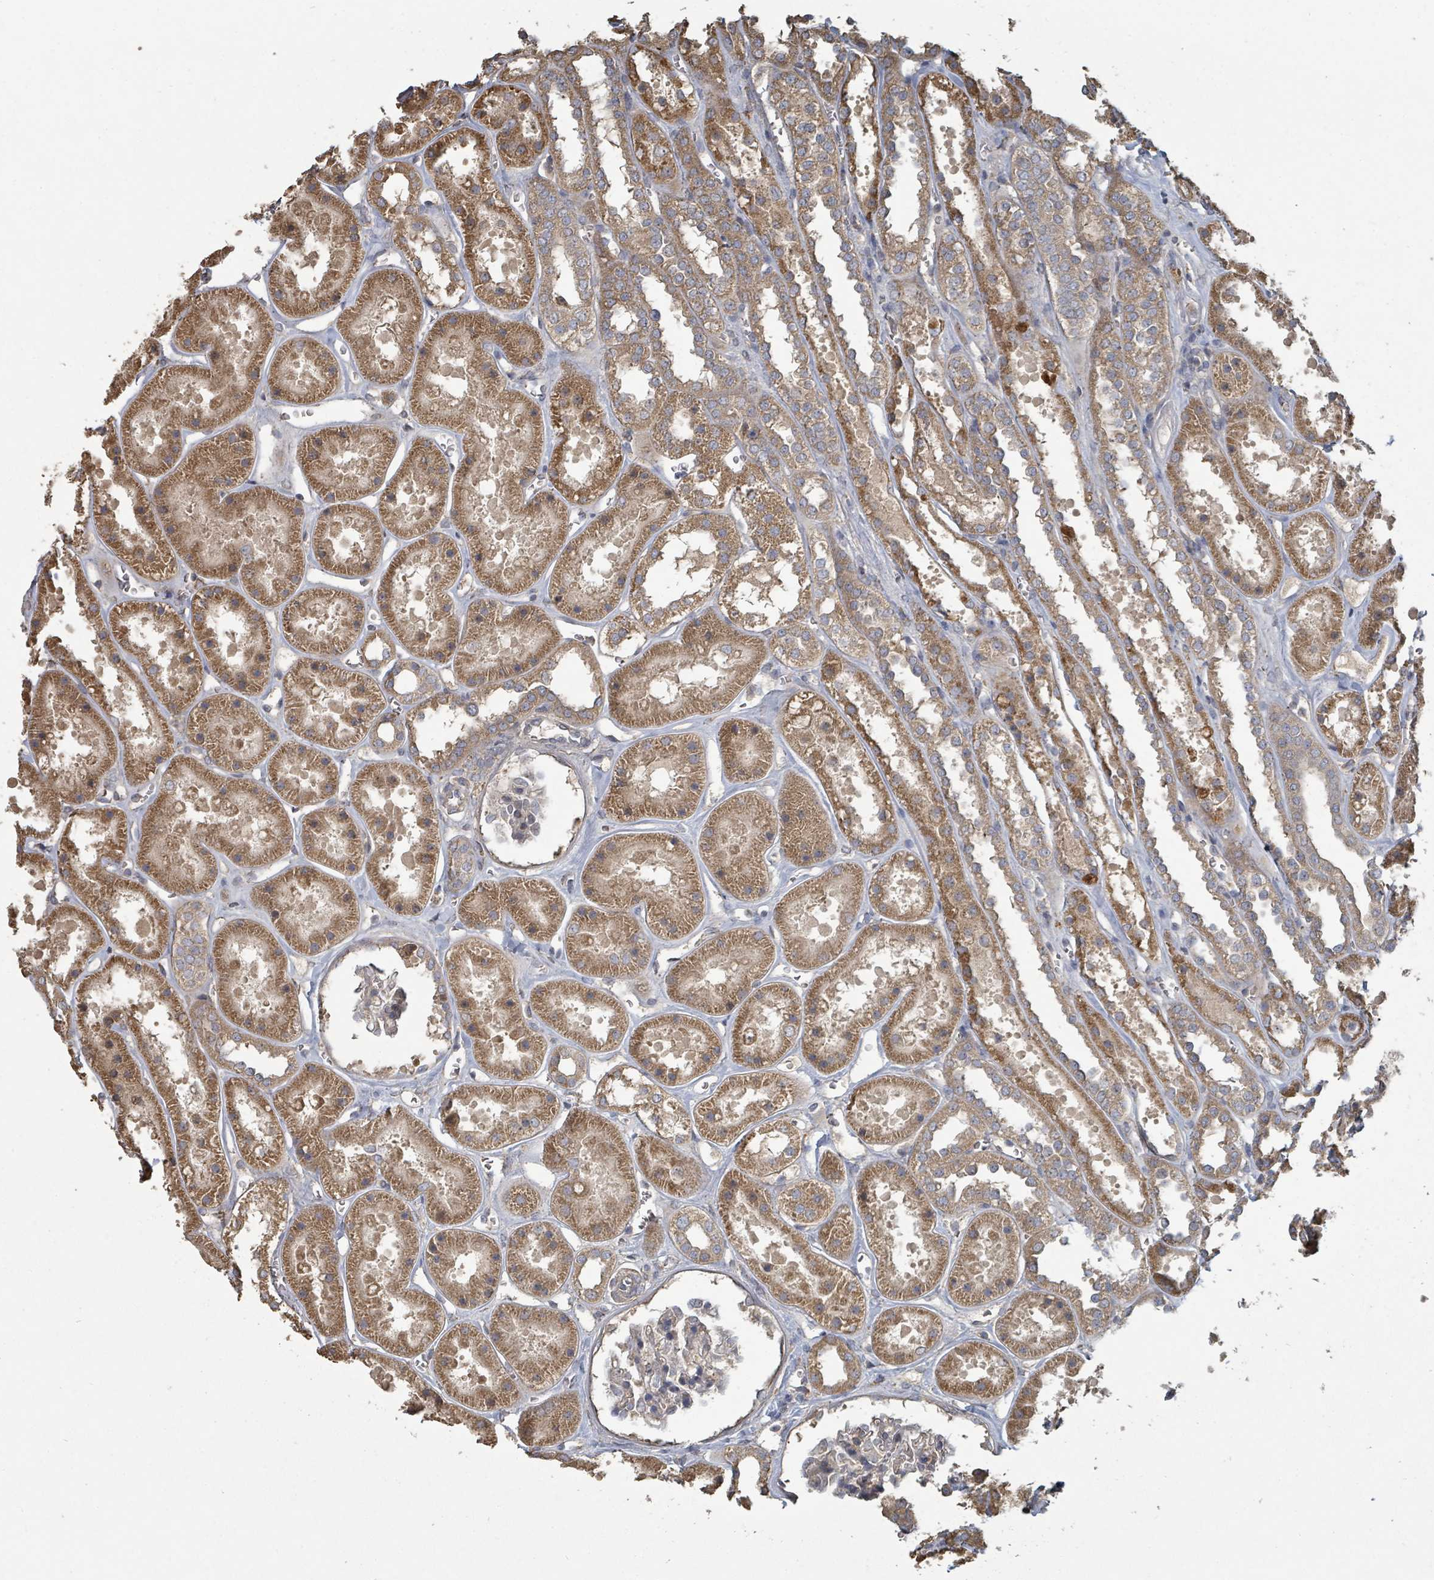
{"staining": {"intensity": "weak", "quantity": "25%-75%", "location": "cytoplasmic/membranous"}, "tissue": "kidney", "cell_type": "Cells in glomeruli", "image_type": "normal", "snomed": [{"axis": "morphology", "description": "Normal tissue, NOS"}, {"axis": "topography", "description": "Kidney"}], "caption": "Immunohistochemical staining of benign kidney demonstrates low levels of weak cytoplasmic/membranous staining in about 25%-75% of cells in glomeruli.", "gene": "WDFY1", "patient": {"sex": "female", "age": 41}}